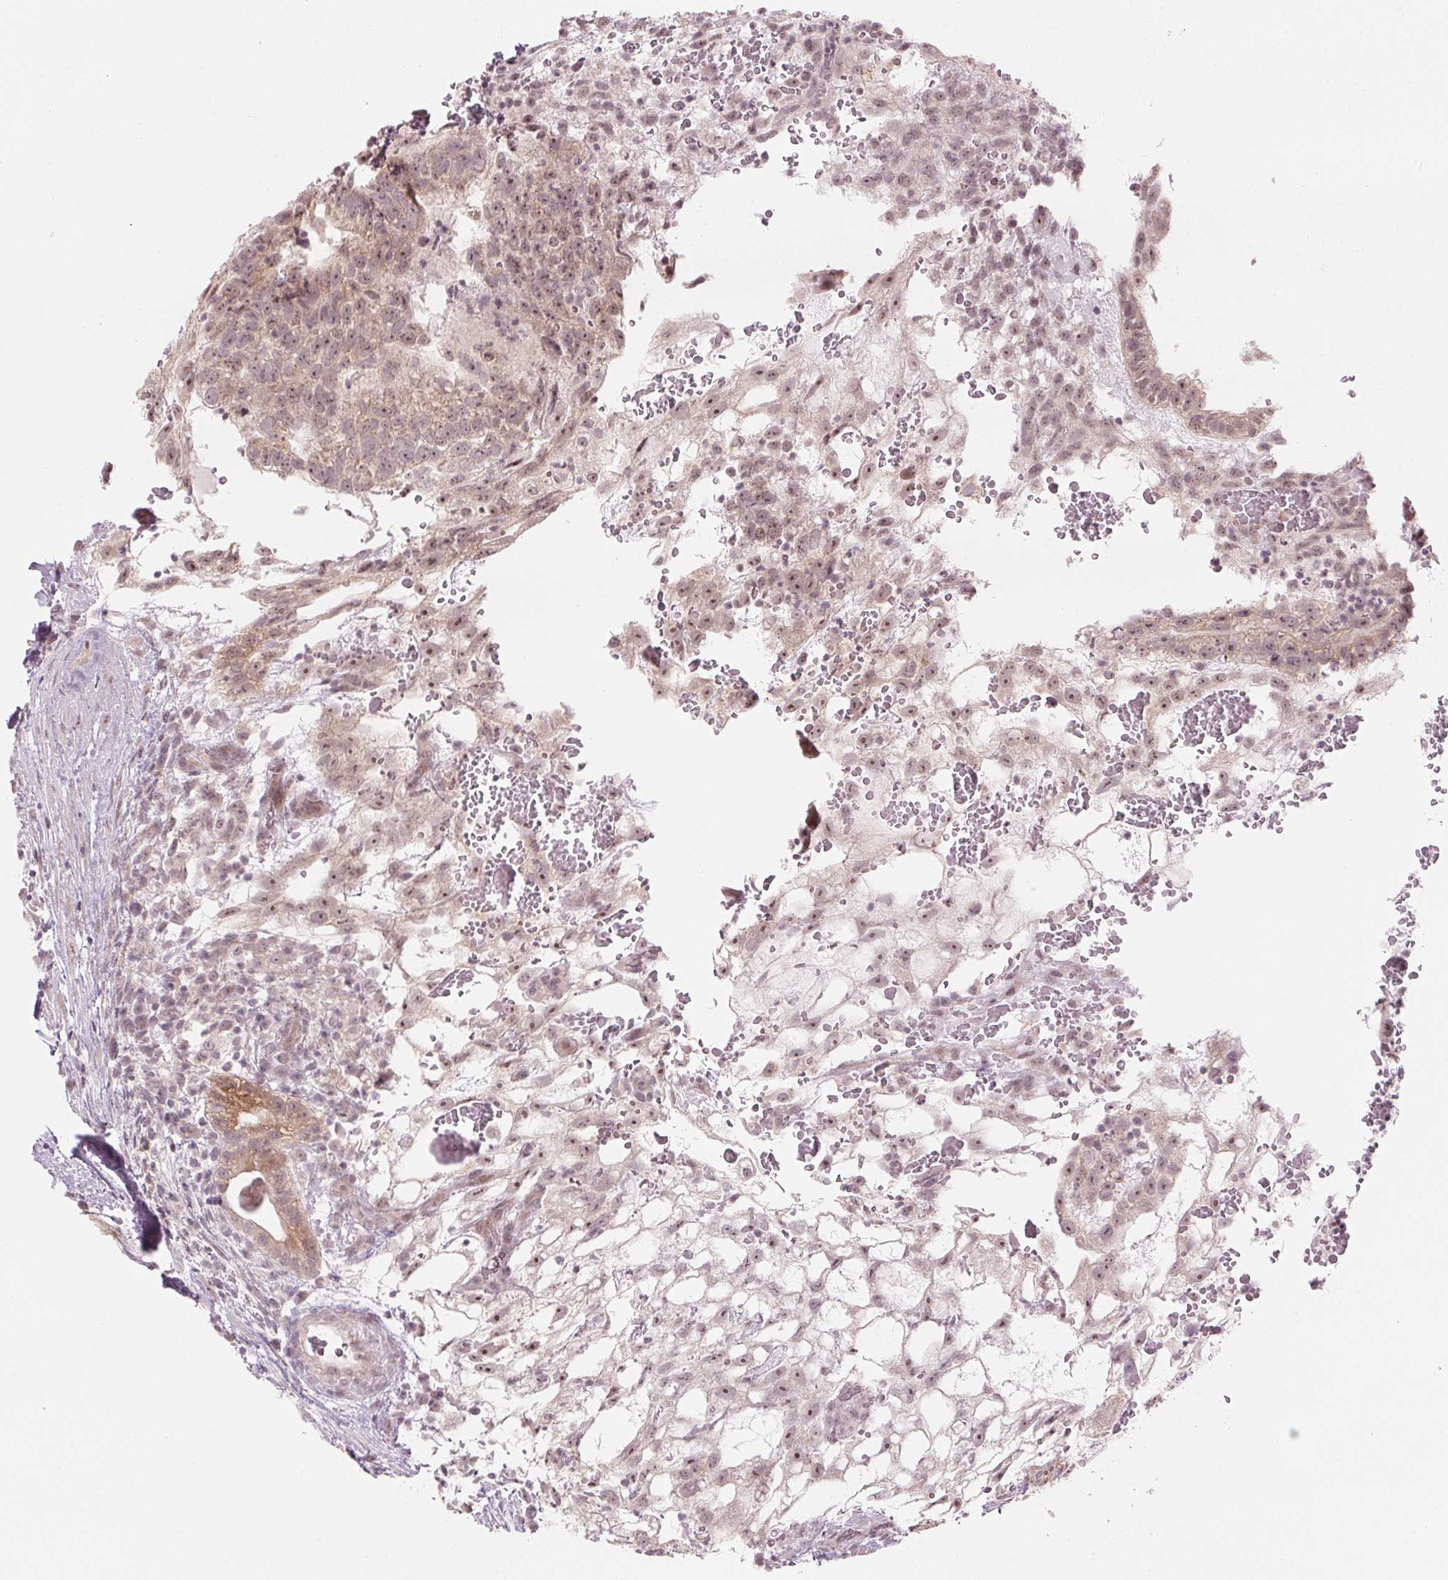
{"staining": {"intensity": "weak", "quantity": ">75%", "location": "cytoplasmic/membranous,nuclear"}, "tissue": "testis cancer", "cell_type": "Tumor cells", "image_type": "cancer", "snomed": [{"axis": "morphology", "description": "Normal tissue, NOS"}, {"axis": "morphology", "description": "Carcinoma, Embryonal, NOS"}, {"axis": "topography", "description": "Testis"}], "caption": "Immunohistochemical staining of testis embryonal carcinoma shows low levels of weak cytoplasmic/membranous and nuclear protein staining in about >75% of tumor cells.", "gene": "TMED6", "patient": {"sex": "male", "age": 32}}